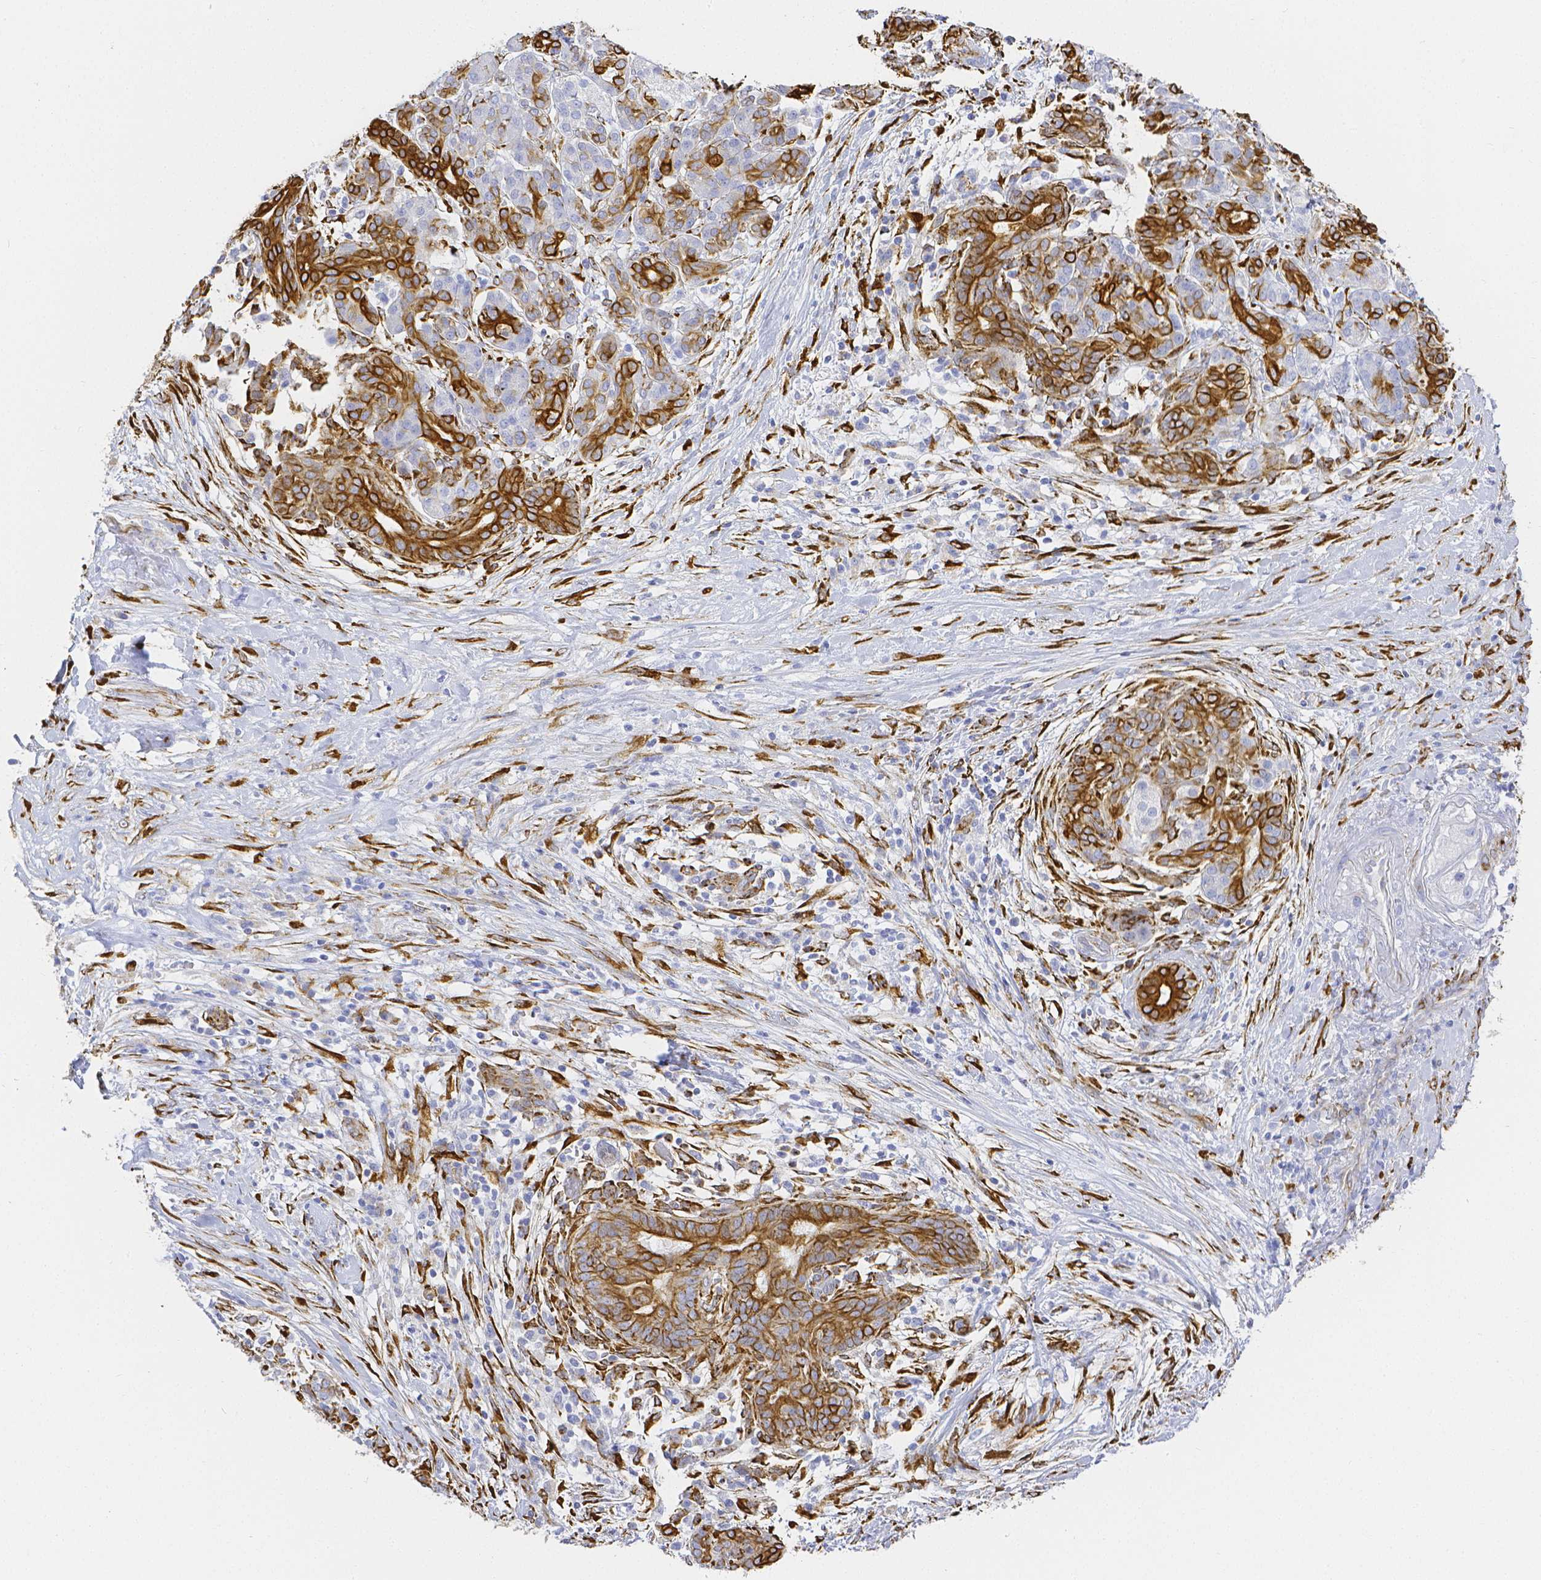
{"staining": {"intensity": "strong", "quantity": ">75%", "location": "cytoplasmic/membranous"}, "tissue": "pancreatic cancer", "cell_type": "Tumor cells", "image_type": "cancer", "snomed": [{"axis": "morphology", "description": "Adenocarcinoma, NOS"}, {"axis": "topography", "description": "Pancreas"}], "caption": "Strong cytoplasmic/membranous protein positivity is present in about >75% of tumor cells in pancreatic cancer.", "gene": "SMURF1", "patient": {"sex": "male", "age": 44}}